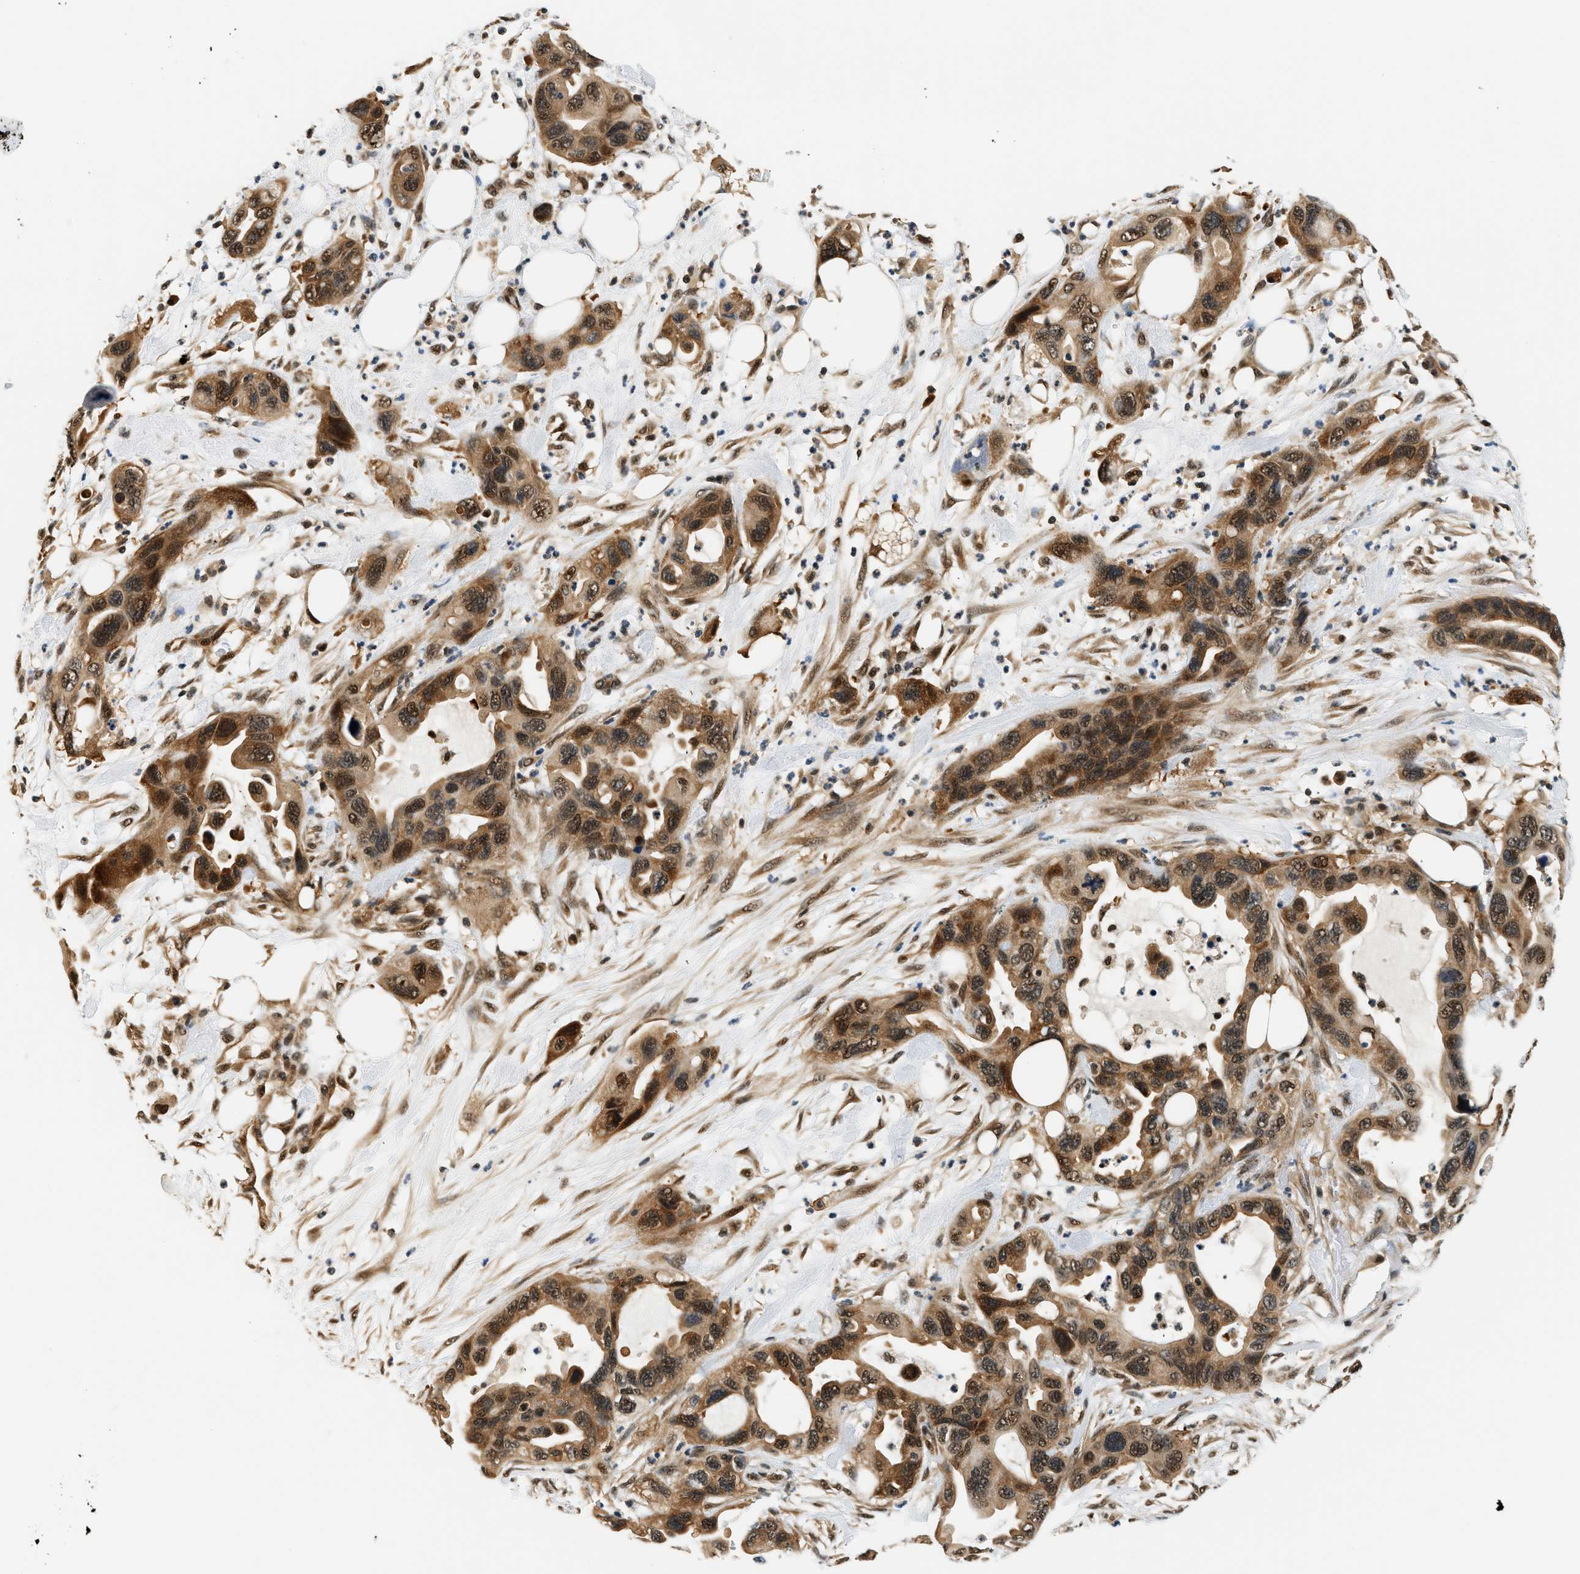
{"staining": {"intensity": "moderate", "quantity": ">75%", "location": "cytoplasmic/membranous,nuclear"}, "tissue": "pancreatic cancer", "cell_type": "Tumor cells", "image_type": "cancer", "snomed": [{"axis": "morphology", "description": "Adenocarcinoma, NOS"}, {"axis": "topography", "description": "Pancreas"}], "caption": "Immunohistochemistry (IHC) staining of adenocarcinoma (pancreatic), which shows medium levels of moderate cytoplasmic/membranous and nuclear expression in approximately >75% of tumor cells indicating moderate cytoplasmic/membranous and nuclear protein staining. The staining was performed using DAB (3,3'-diaminobenzidine) (brown) for protein detection and nuclei were counterstained in hematoxylin (blue).", "gene": "PSMD3", "patient": {"sex": "female", "age": 71}}